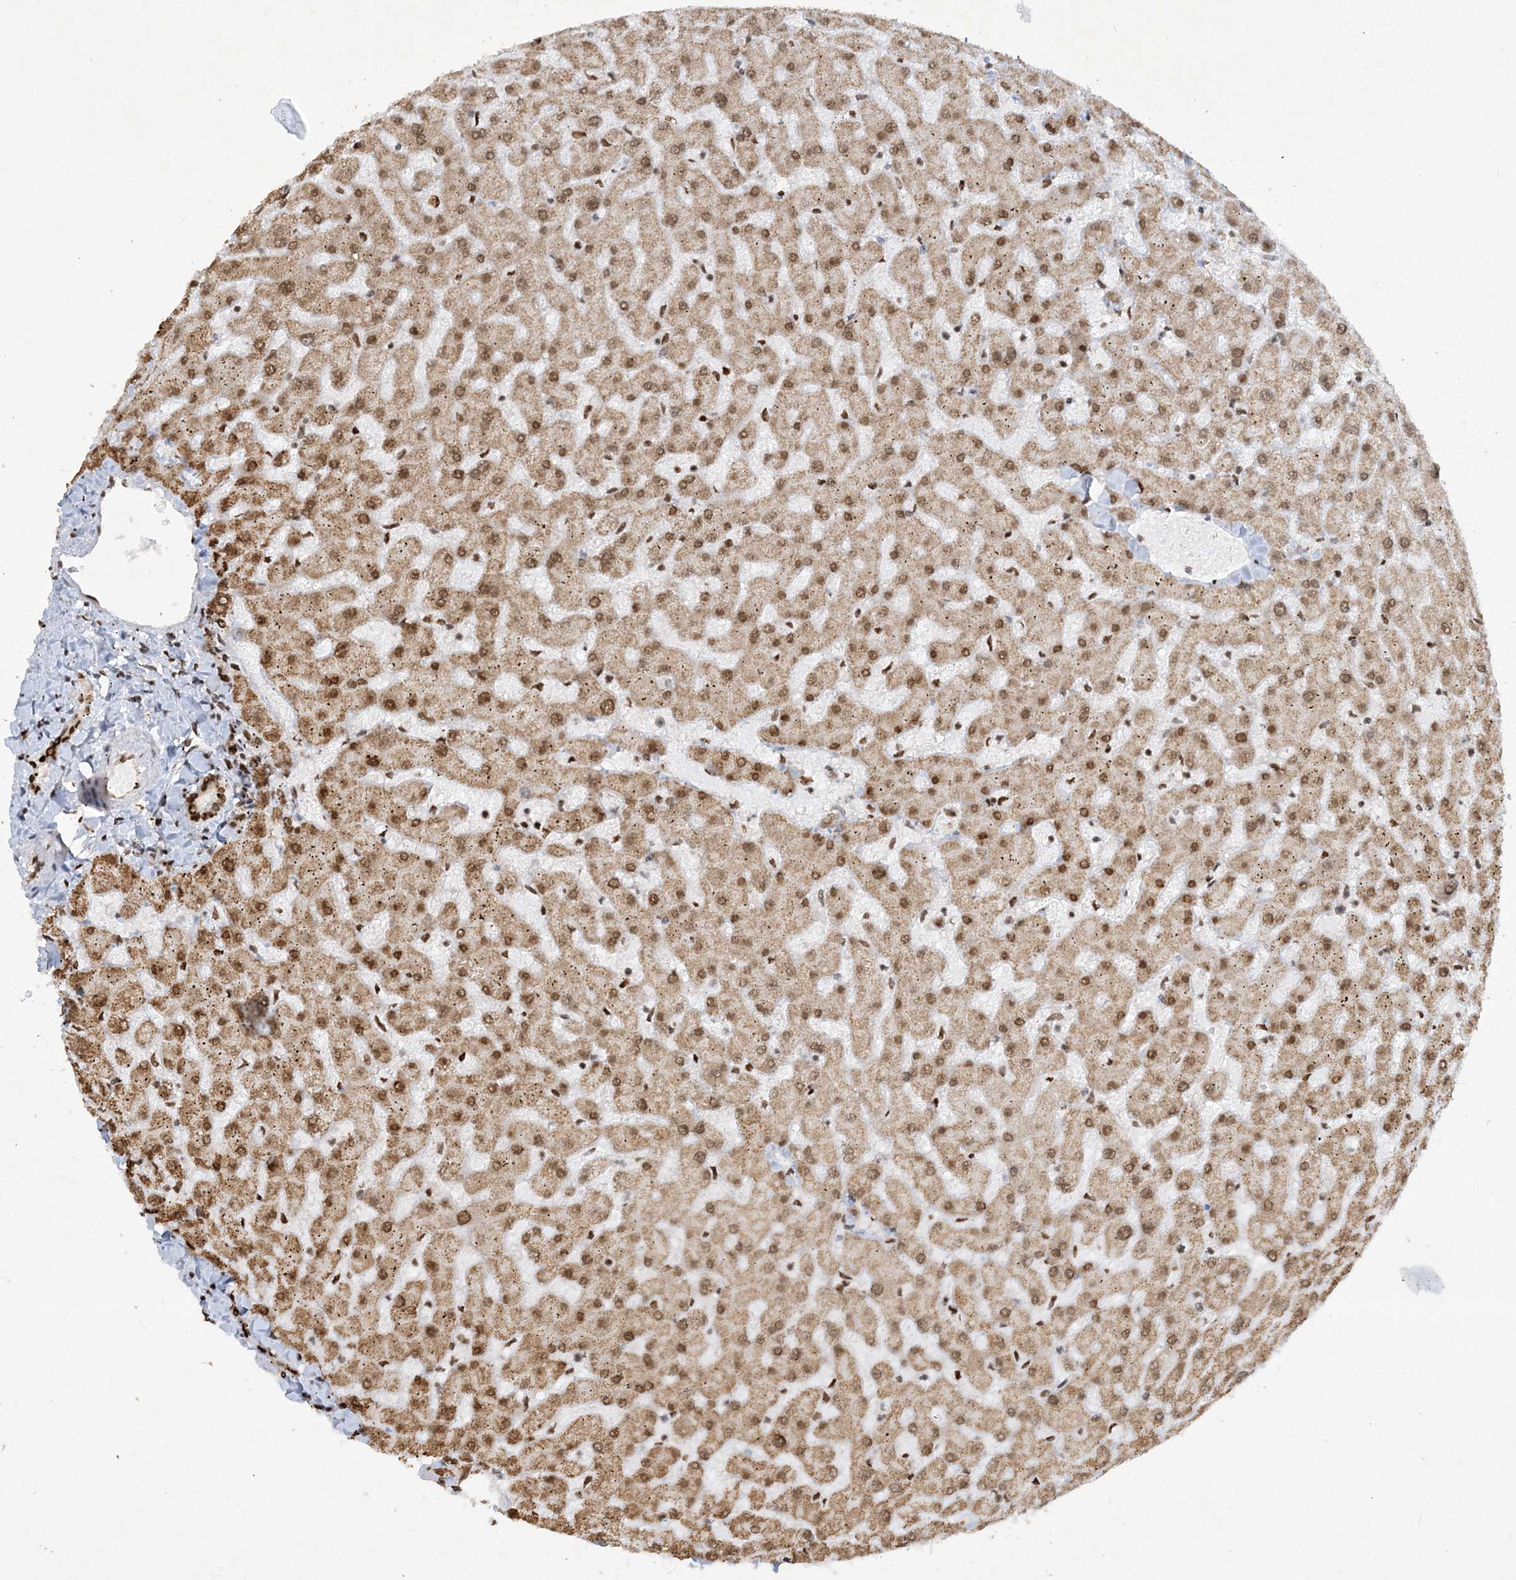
{"staining": {"intensity": "strong", "quantity": ">75%", "location": "nuclear"}, "tissue": "liver", "cell_type": "Cholangiocytes", "image_type": "normal", "snomed": [{"axis": "morphology", "description": "Normal tissue, NOS"}, {"axis": "topography", "description": "Liver"}], "caption": "IHC micrograph of normal liver stained for a protein (brown), which exhibits high levels of strong nuclear staining in about >75% of cholangiocytes.", "gene": "DELE1", "patient": {"sex": "female", "age": 63}}